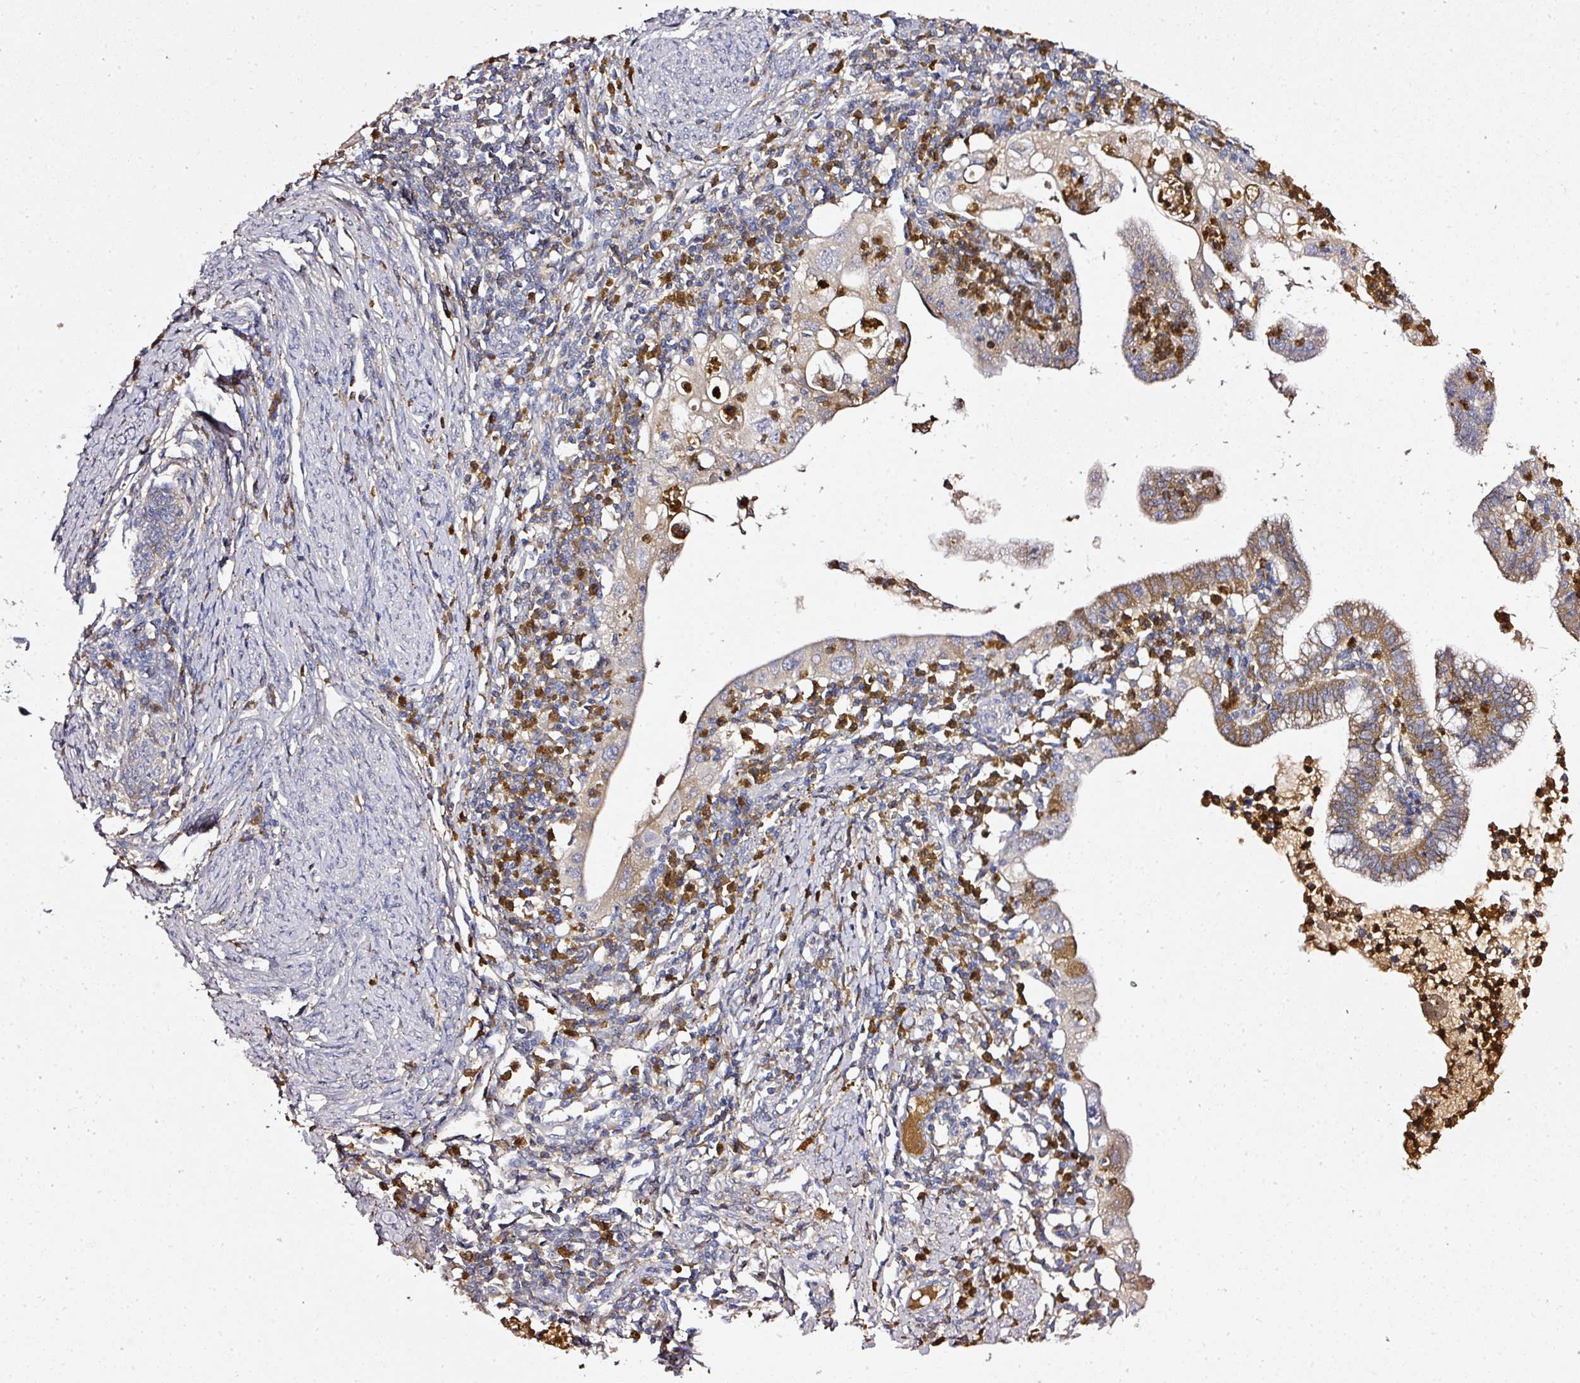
{"staining": {"intensity": "moderate", "quantity": "25%-75%", "location": "cytoplasmic/membranous"}, "tissue": "cervical cancer", "cell_type": "Tumor cells", "image_type": "cancer", "snomed": [{"axis": "morphology", "description": "Adenocarcinoma, NOS"}, {"axis": "topography", "description": "Cervix"}], "caption": "Moderate cytoplasmic/membranous positivity for a protein is appreciated in about 25%-75% of tumor cells of cervical cancer using IHC.", "gene": "CAB39L", "patient": {"sex": "female", "age": 36}}